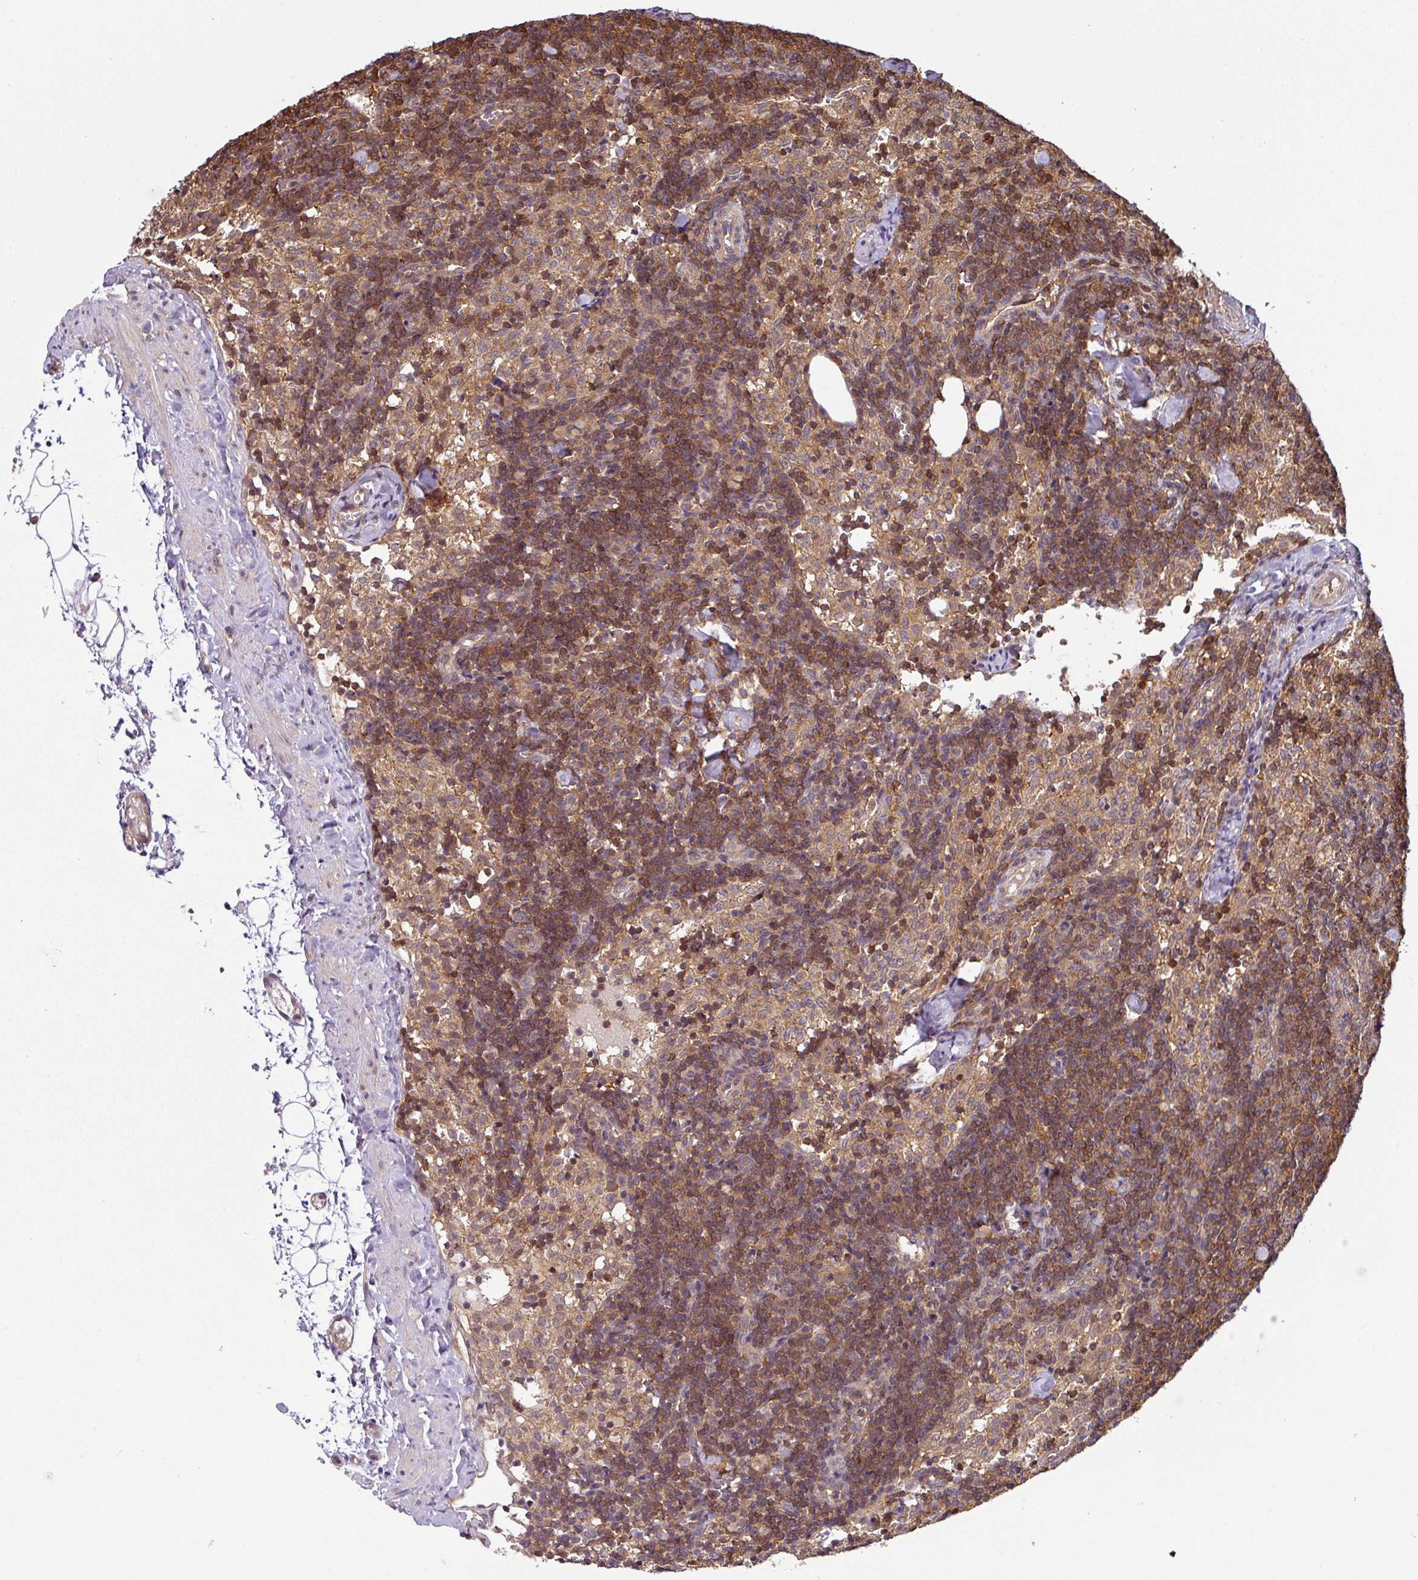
{"staining": {"intensity": "moderate", "quantity": "25%-75%", "location": "cytoplasmic/membranous"}, "tissue": "lymph node", "cell_type": "Germinal center cells", "image_type": "normal", "snomed": [{"axis": "morphology", "description": "Normal tissue, NOS"}, {"axis": "topography", "description": "Lymph node"}], "caption": "Immunohistochemistry (IHC) staining of unremarkable lymph node, which shows medium levels of moderate cytoplasmic/membranous expression in about 25%-75% of germinal center cells indicating moderate cytoplasmic/membranous protein expression. The staining was performed using DAB (3,3'-diaminobenzidine) (brown) for protein detection and nuclei were counterstained in hematoxylin (blue).", "gene": "SHB", "patient": {"sex": "female", "age": 52}}